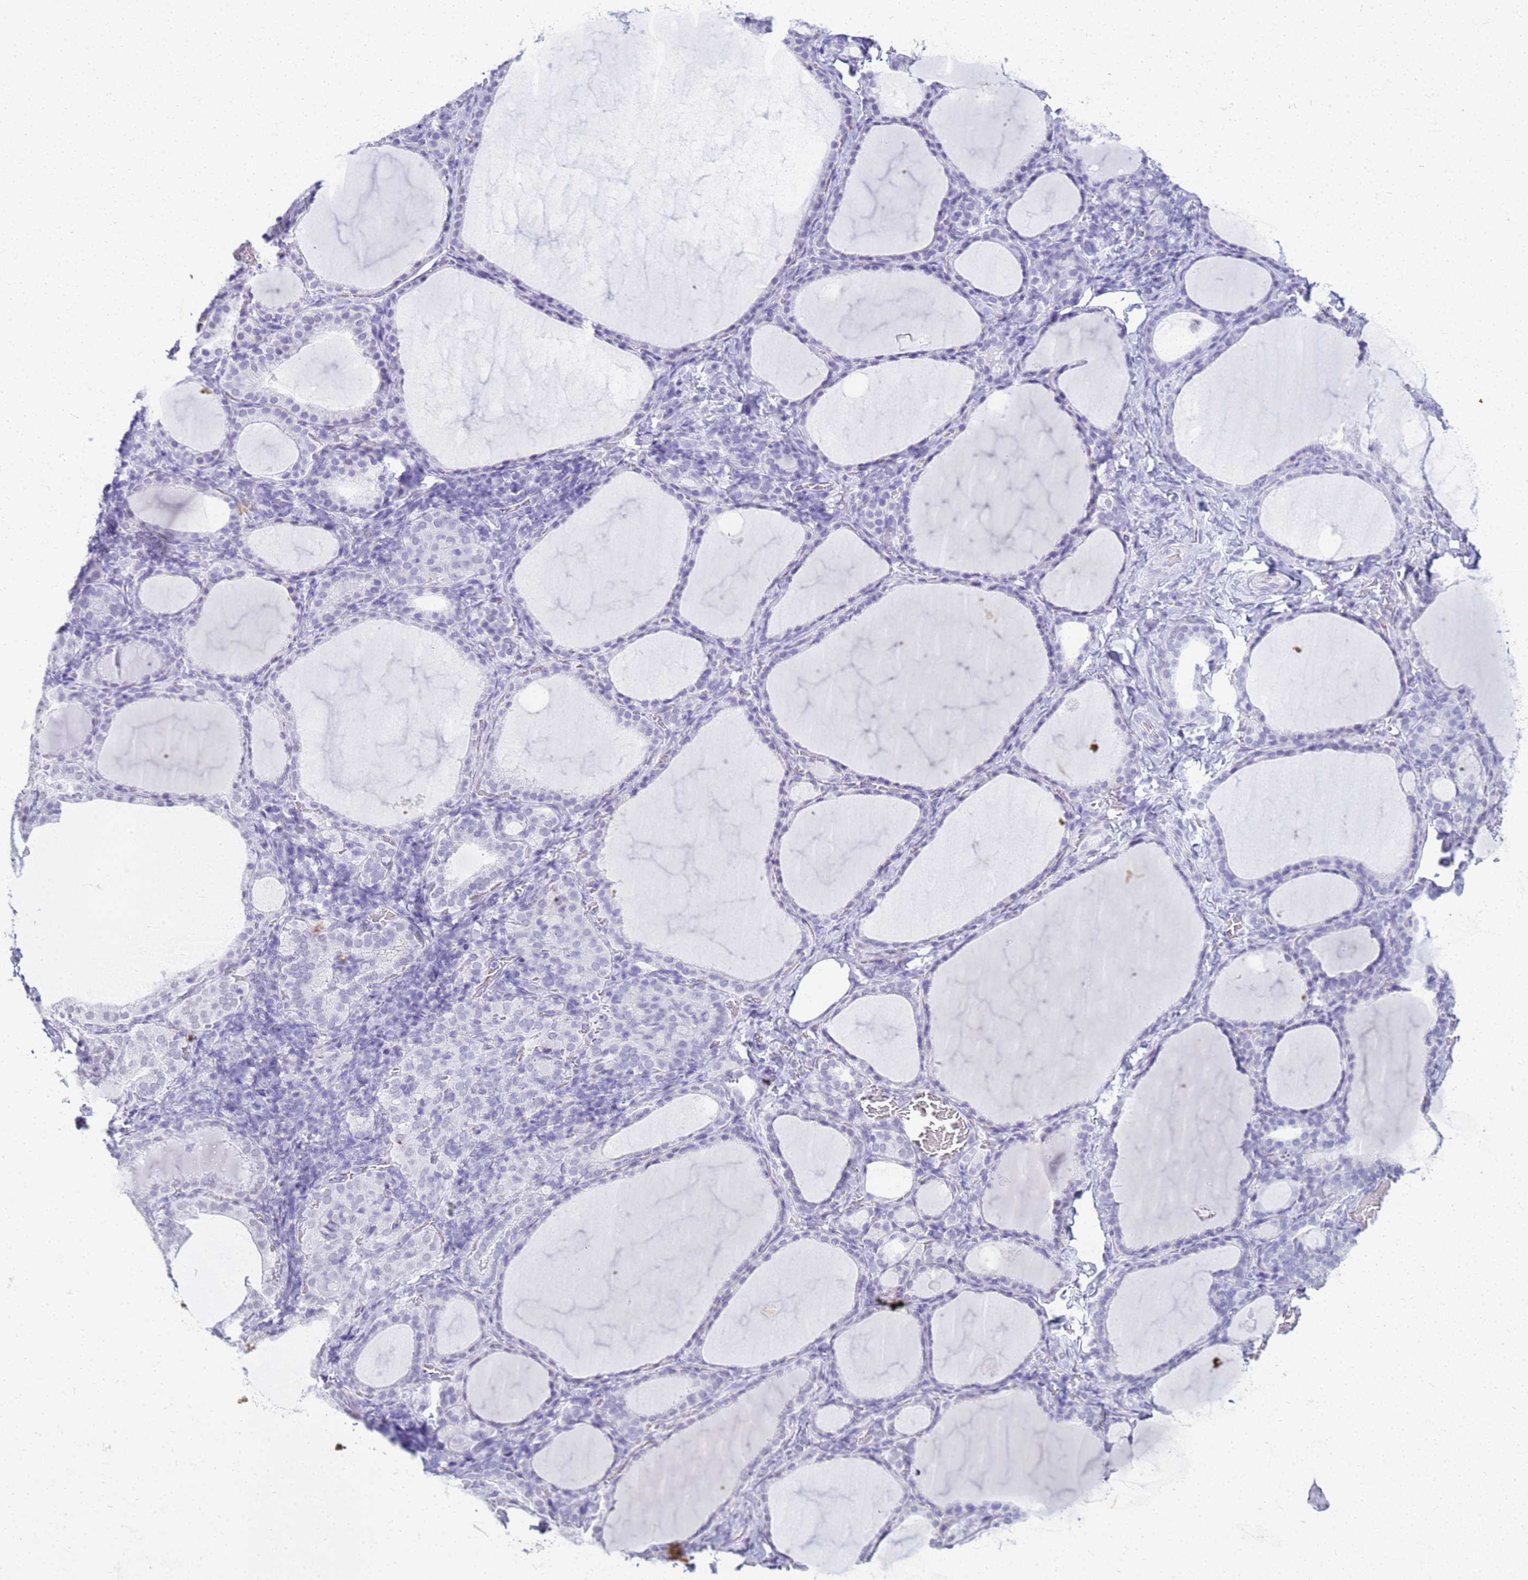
{"staining": {"intensity": "negative", "quantity": "none", "location": "none"}, "tissue": "thyroid gland", "cell_type": "Glandular cells", "image_type": "normal", "snomed": [{"axis": "morphology", "description": "Normal tissue, NOS"}, {"axis": "topography", "description": "Thyroid gland"}], "caption": "High power microscopy histopathology image of an immunohistochemistry (IHC) image of benign thyroid gland, revealing no significant staining in glandular cells. (DAB immunohistochemistry with hematoxylin counter stain).", "gene": "SLC7A9", "patient": {"sex": "female", "age": 39}}